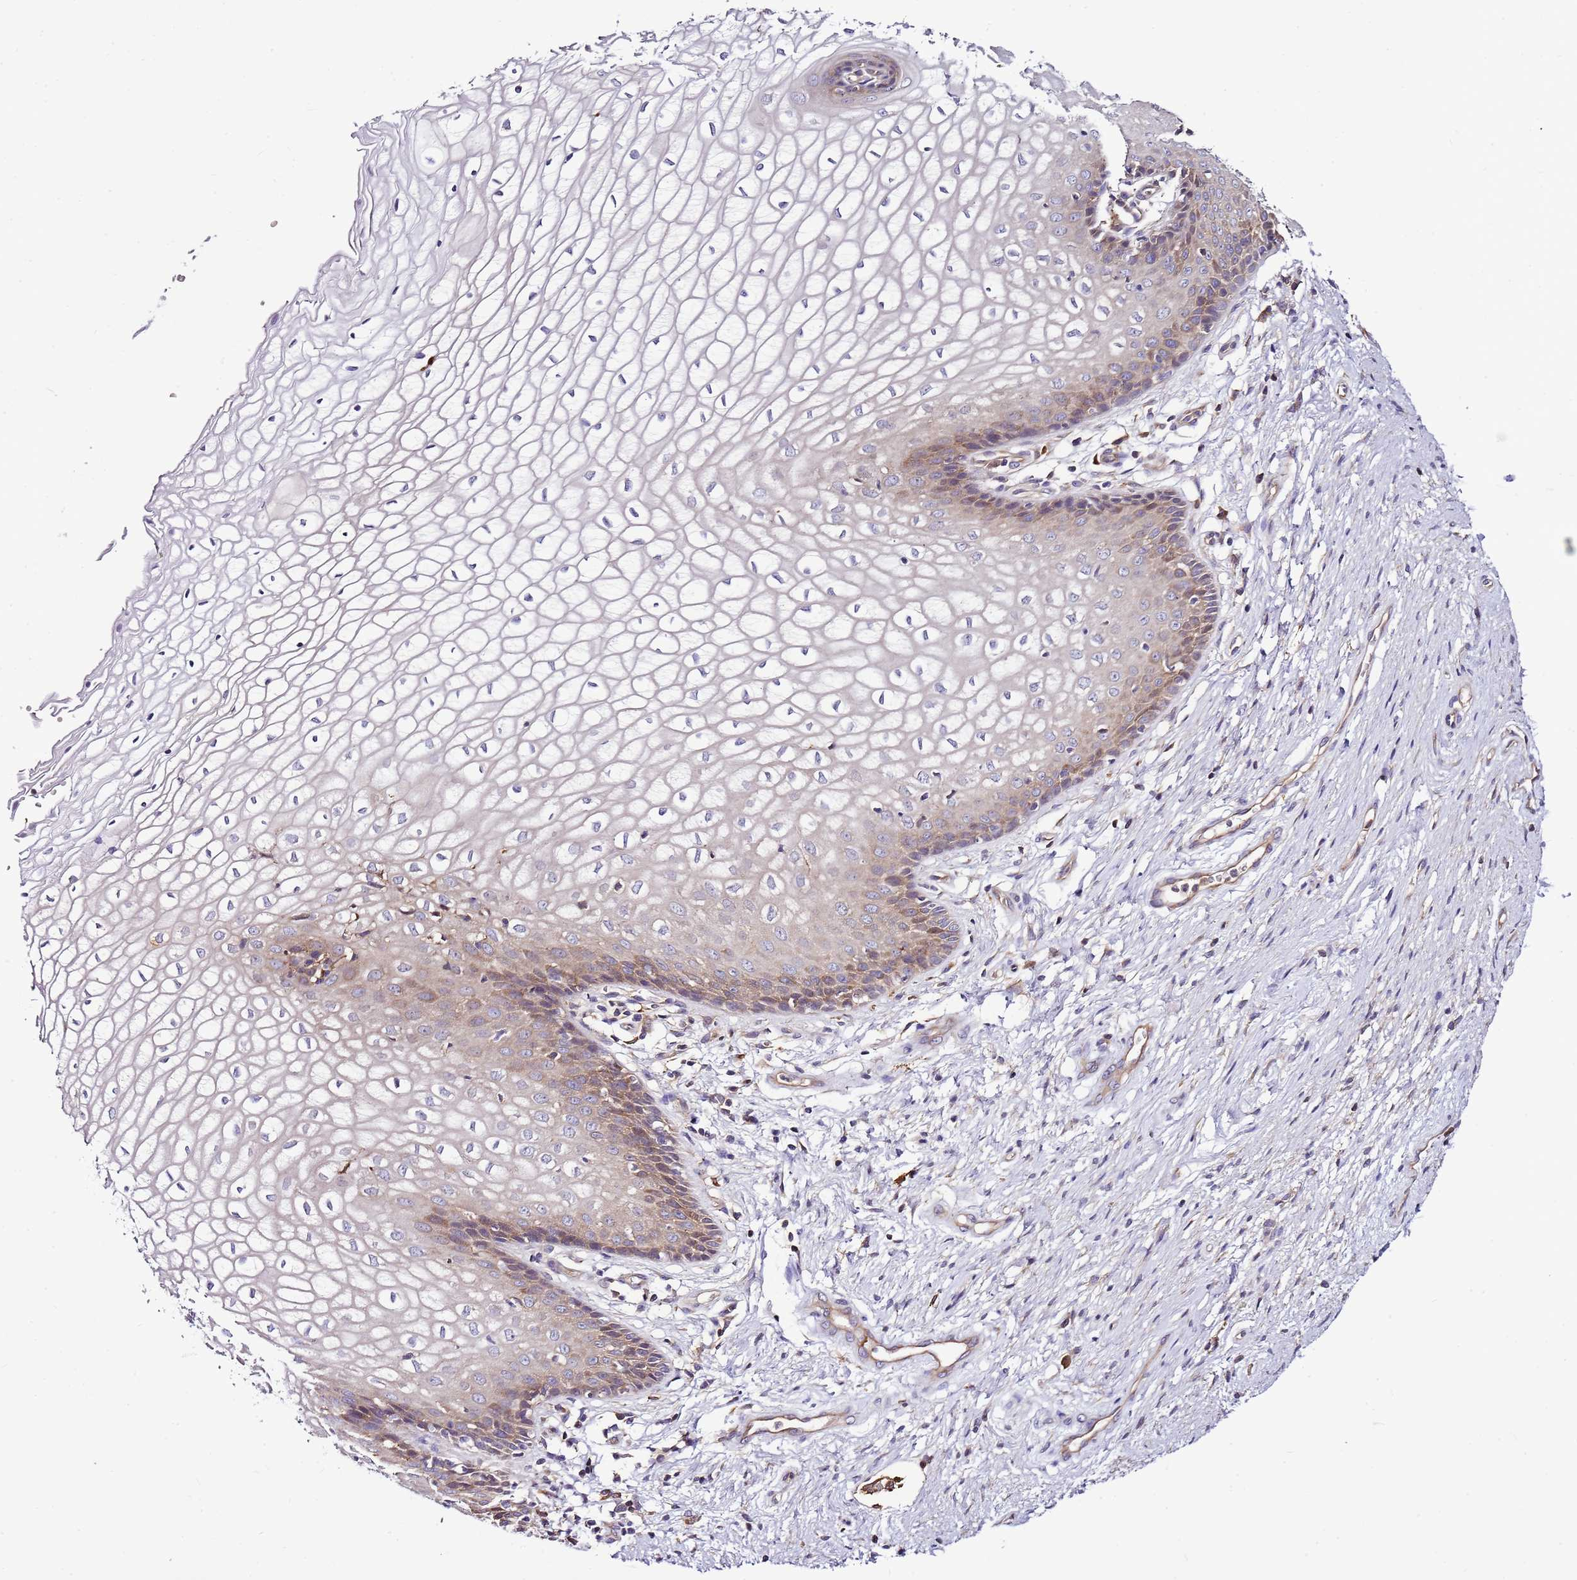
{"staining": {"intensity": "moderate", "quantity": "<25%", "location": "cytoplasmic/membranous"}, "tissue": "vagina", "cell_type": "Squamous epithelial cells", "image_type": "normal", "snomed": [{"axis": "morphology", "description": "Normal tissue, NOS"}, {"axis": "topography", "description": "Vagina"}], "caption": "The photomicrograph demonstrates immunohistochemical staining of unremarkable vagina. There is moderate cytoplasmic/membranous expression is identified in approximately <25% of squamous epithelial cells. Immunohistochemistry (ihc) stains the protein in brown and the nuclei are stained blue.", "gene": "ATXN2L", "patient": {"sex": "female", "age": 34}}